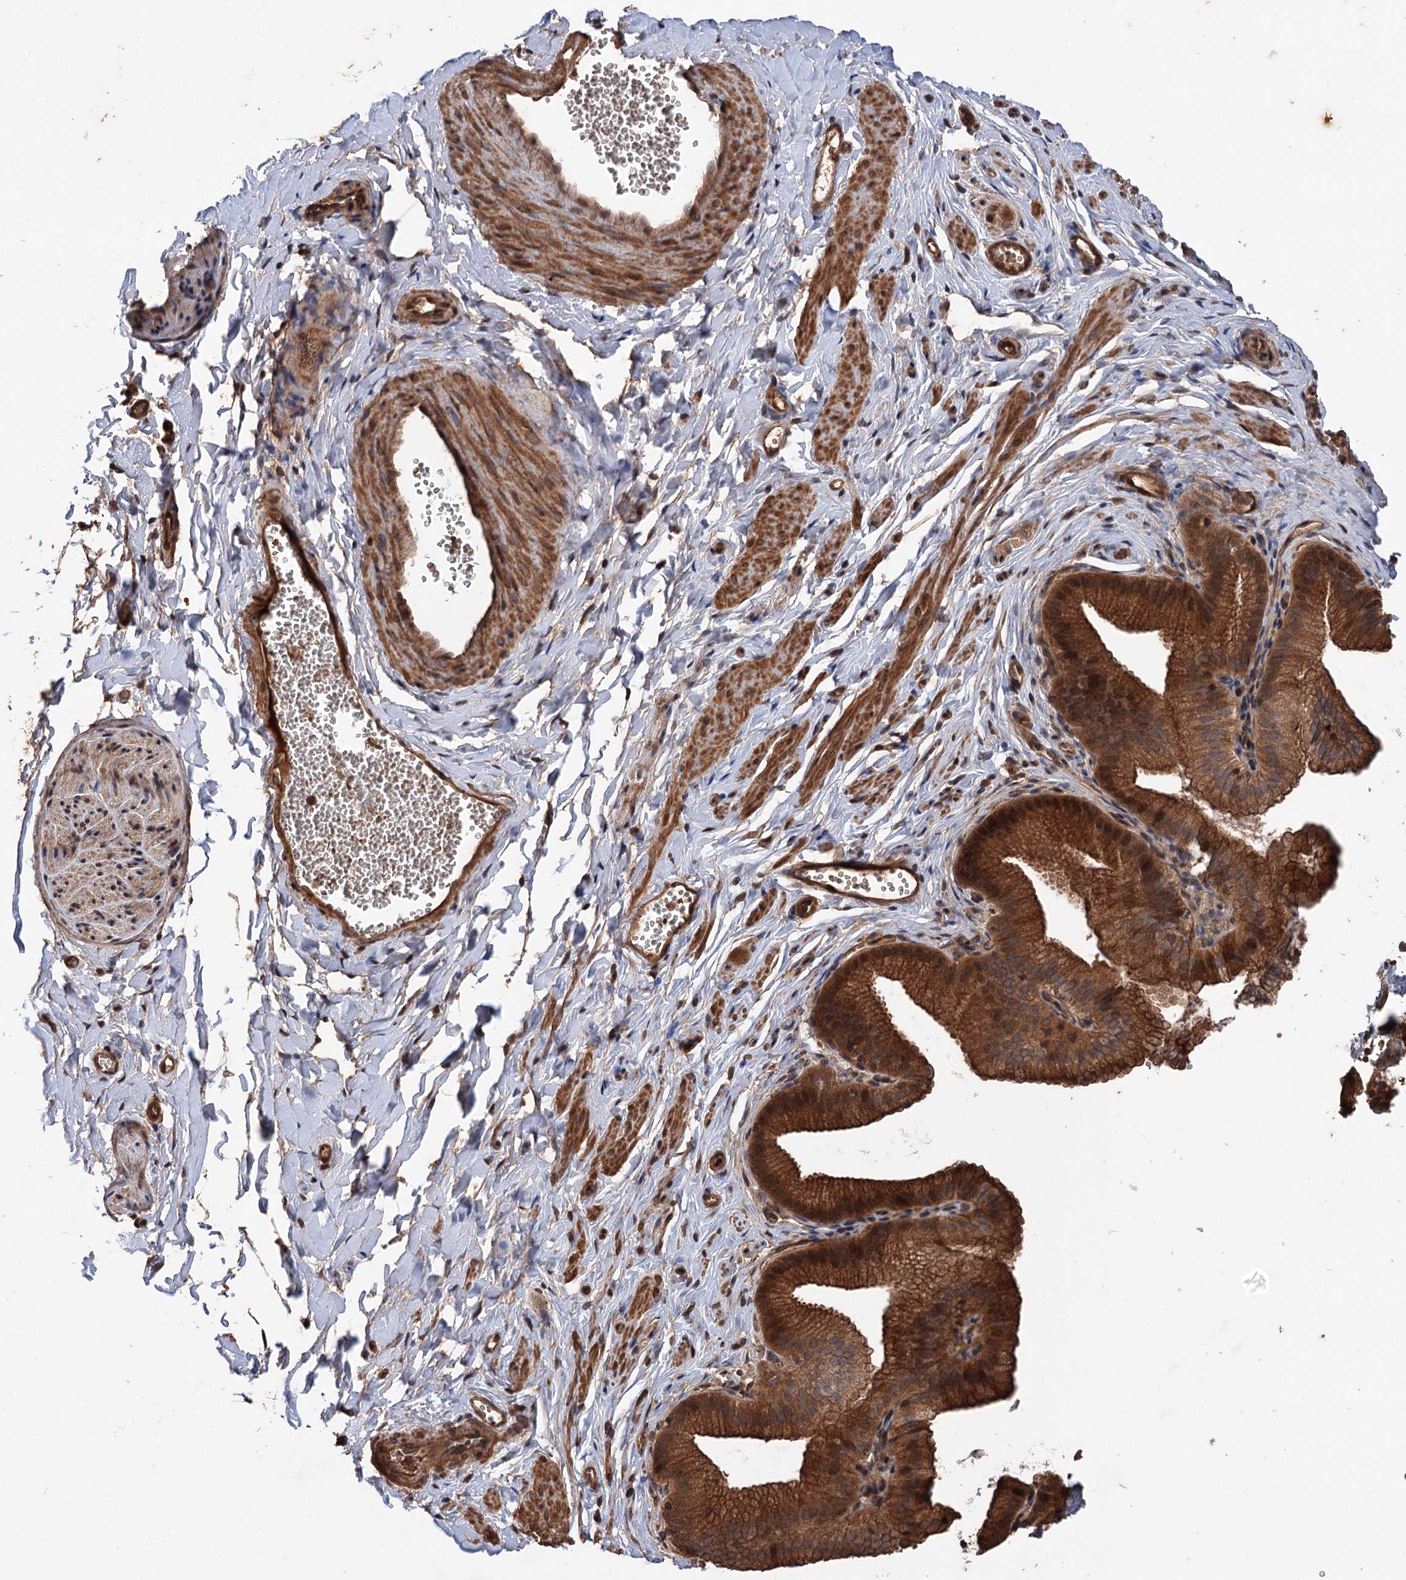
{"staining": {"intensity": "strong", "quantity": ">75%", "location": "cytoplasmic/membranous,nuclear"}, "tissue": "adipose tissue", "cell_type": "Adipocytes", "image_type": "normal", "snomed": [{"axis": "morphology", "description": "Normal tissue, NOS"}, {"axis": "topography", "description": "Gallbladder"}, {"axis": "topography", "description": "Peripheral nerve tissue"}], "caption": "A high-resolution micrograph shows immunohistochemistry (IHC) staining of normal adipose tissue, which displays strong cytoplasmic/membranous,nuclear positivity in about >75% of adipocytes. The protein of interest is shown in brown color, while the nuclei are stained blue.", "gene": "ADK", "patient": {"sex": "male", "age": 38}}